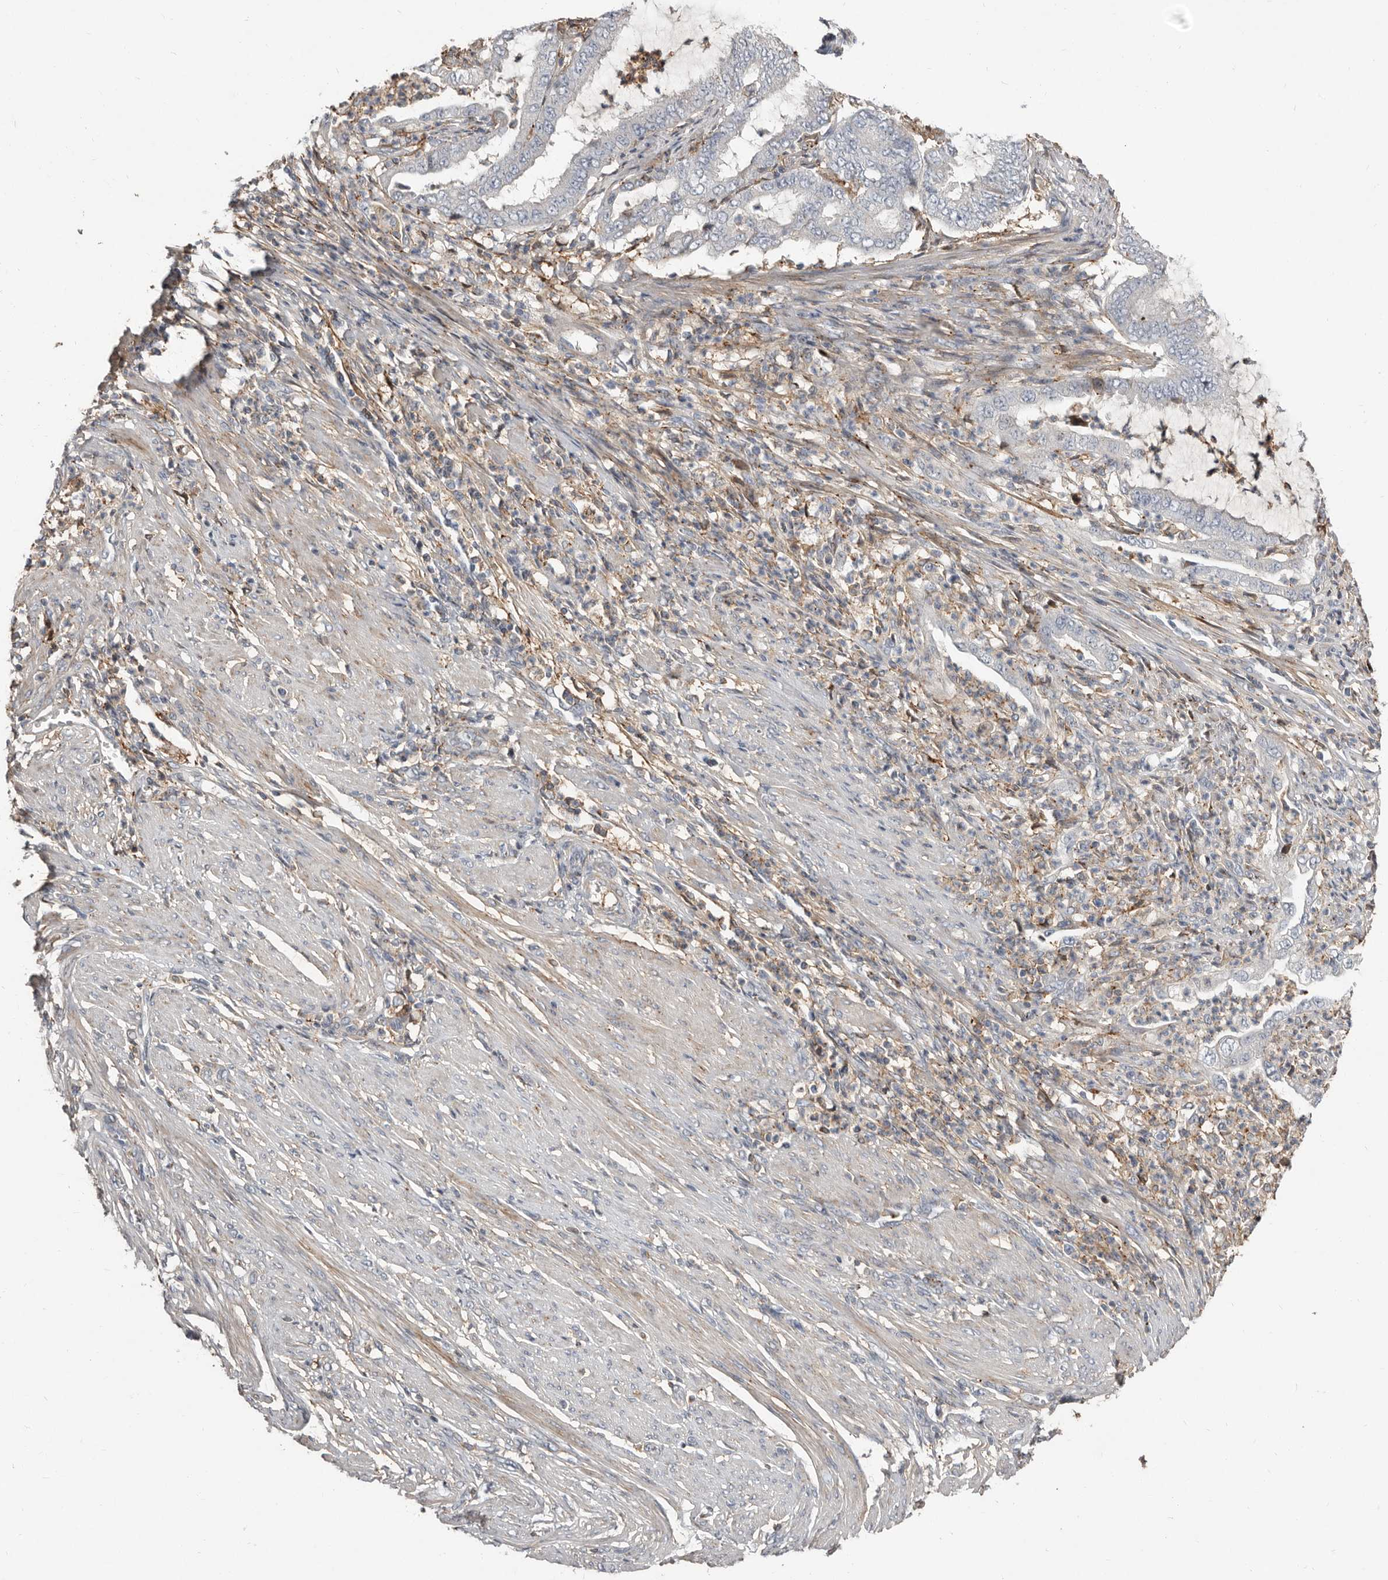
{"staining": {"intensity": "negative", "quantity": "none", "location": "none"}, "tissue": "endometrial cancer", "cell_type": "Tumor cells", "image_type": "cancer", "snomed": [{"axis": "morphology", "description": "Adenocarcinoma, NOS"}, {"axis": "topography", "description": "Endometrium"}], "caption": "Adenocarcinoma (endometrial) was stained to show a protein in brown. There is no significant staining in tumor cells. (DAB IHC, high magnification).", "gene": "KIF26B", "patient": {"sex": "female", "age": 51}}